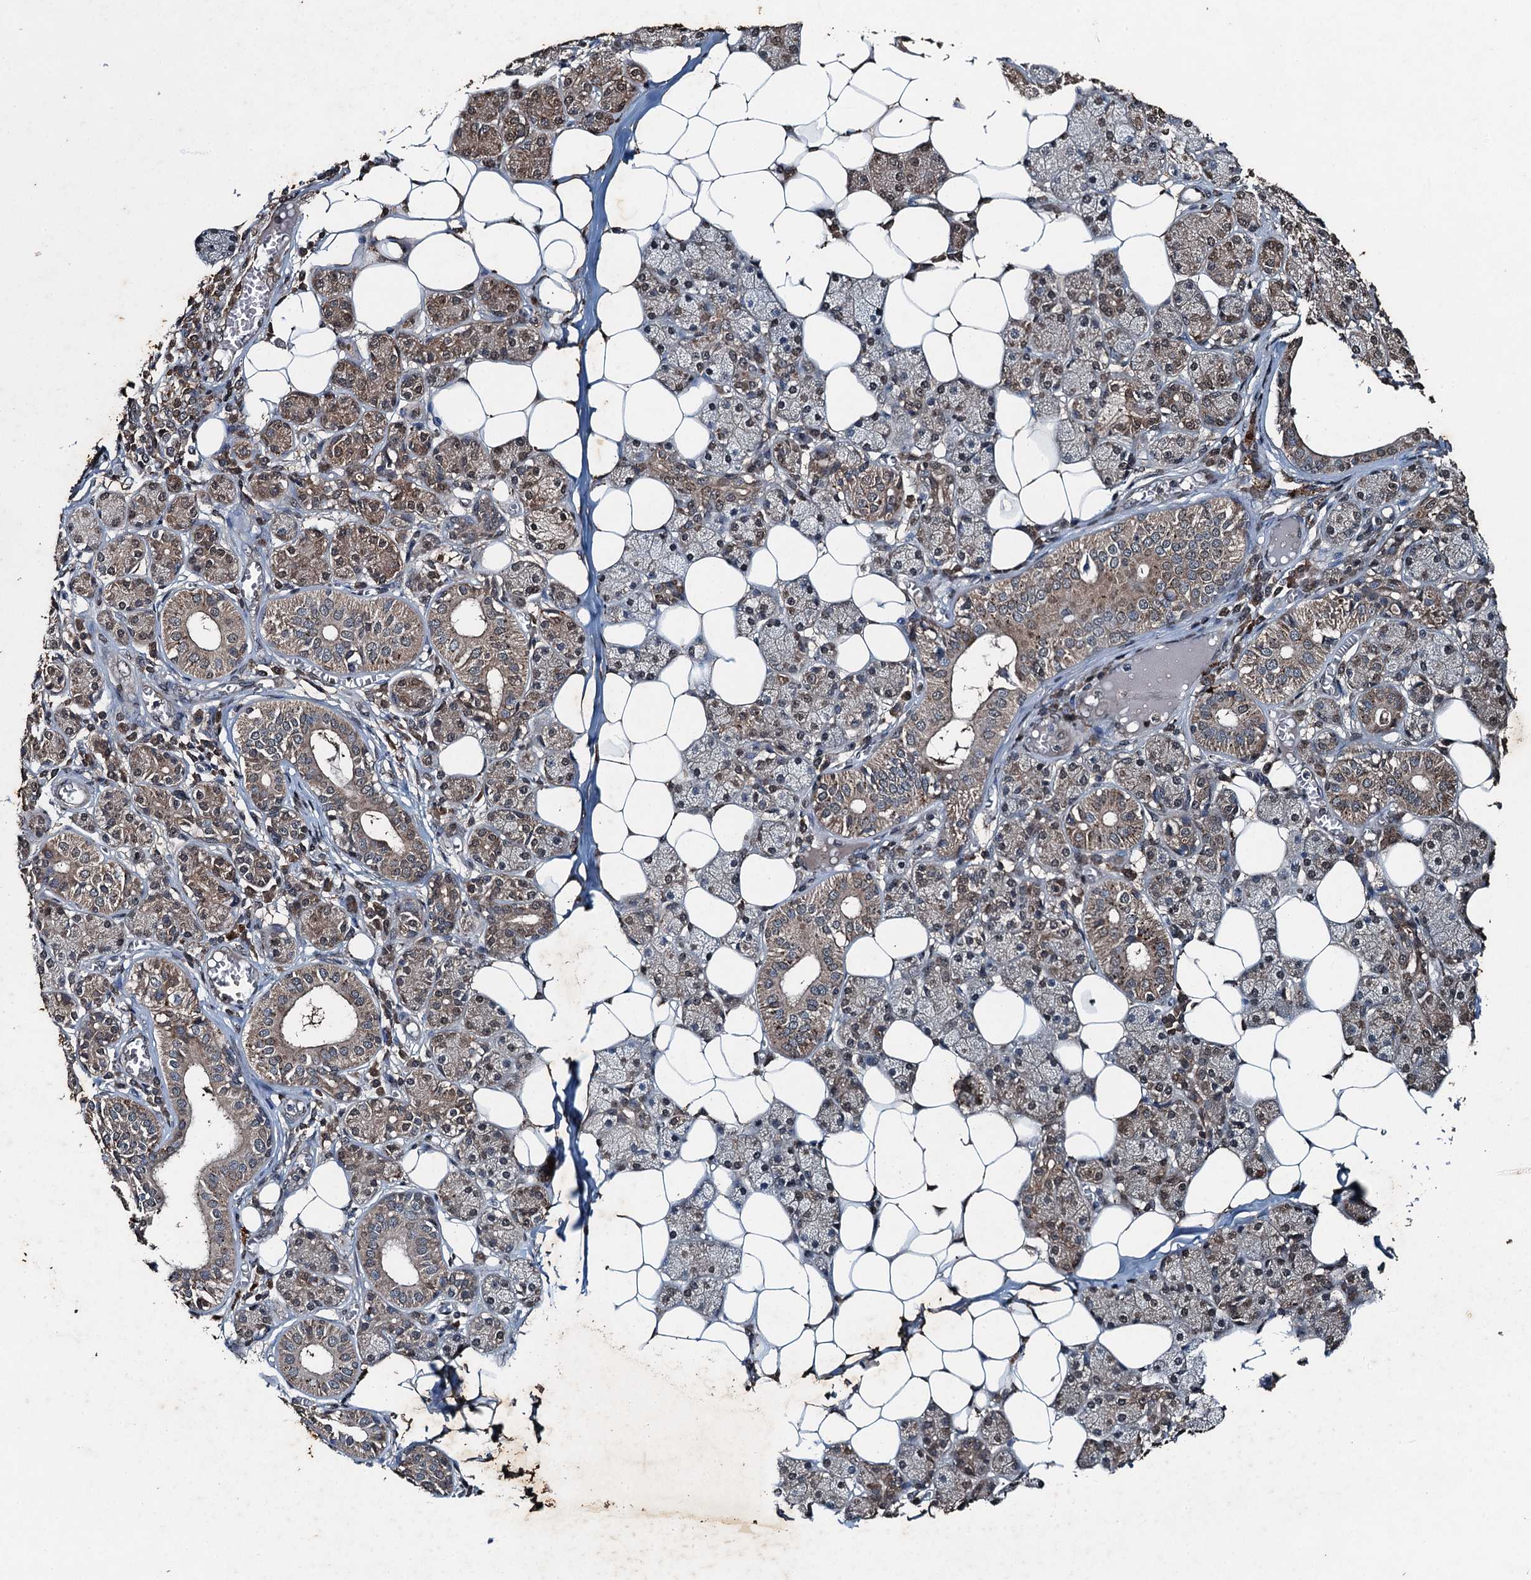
{"staining": {"intensity": "weak", "quantity": ">75%", "location": "cytoplasmic/membranous"}, "tissue": "salivary gland", "cell_type": "Glandular cells", "image_type": "normal", "snomed": [{"axis": "morphology", "description": "Normal tissue, NOS"}, {"axis": "topography", "description": "Salivary gland"}], "caption": "DAB immunohistochemical staining of unremarkable salivary gland displays weak cytoplasmic/membranous protein positivity in about >75% of glandular cells.", "gene": "TCTN1", "patient": {"sex": "female", "age": 33}}